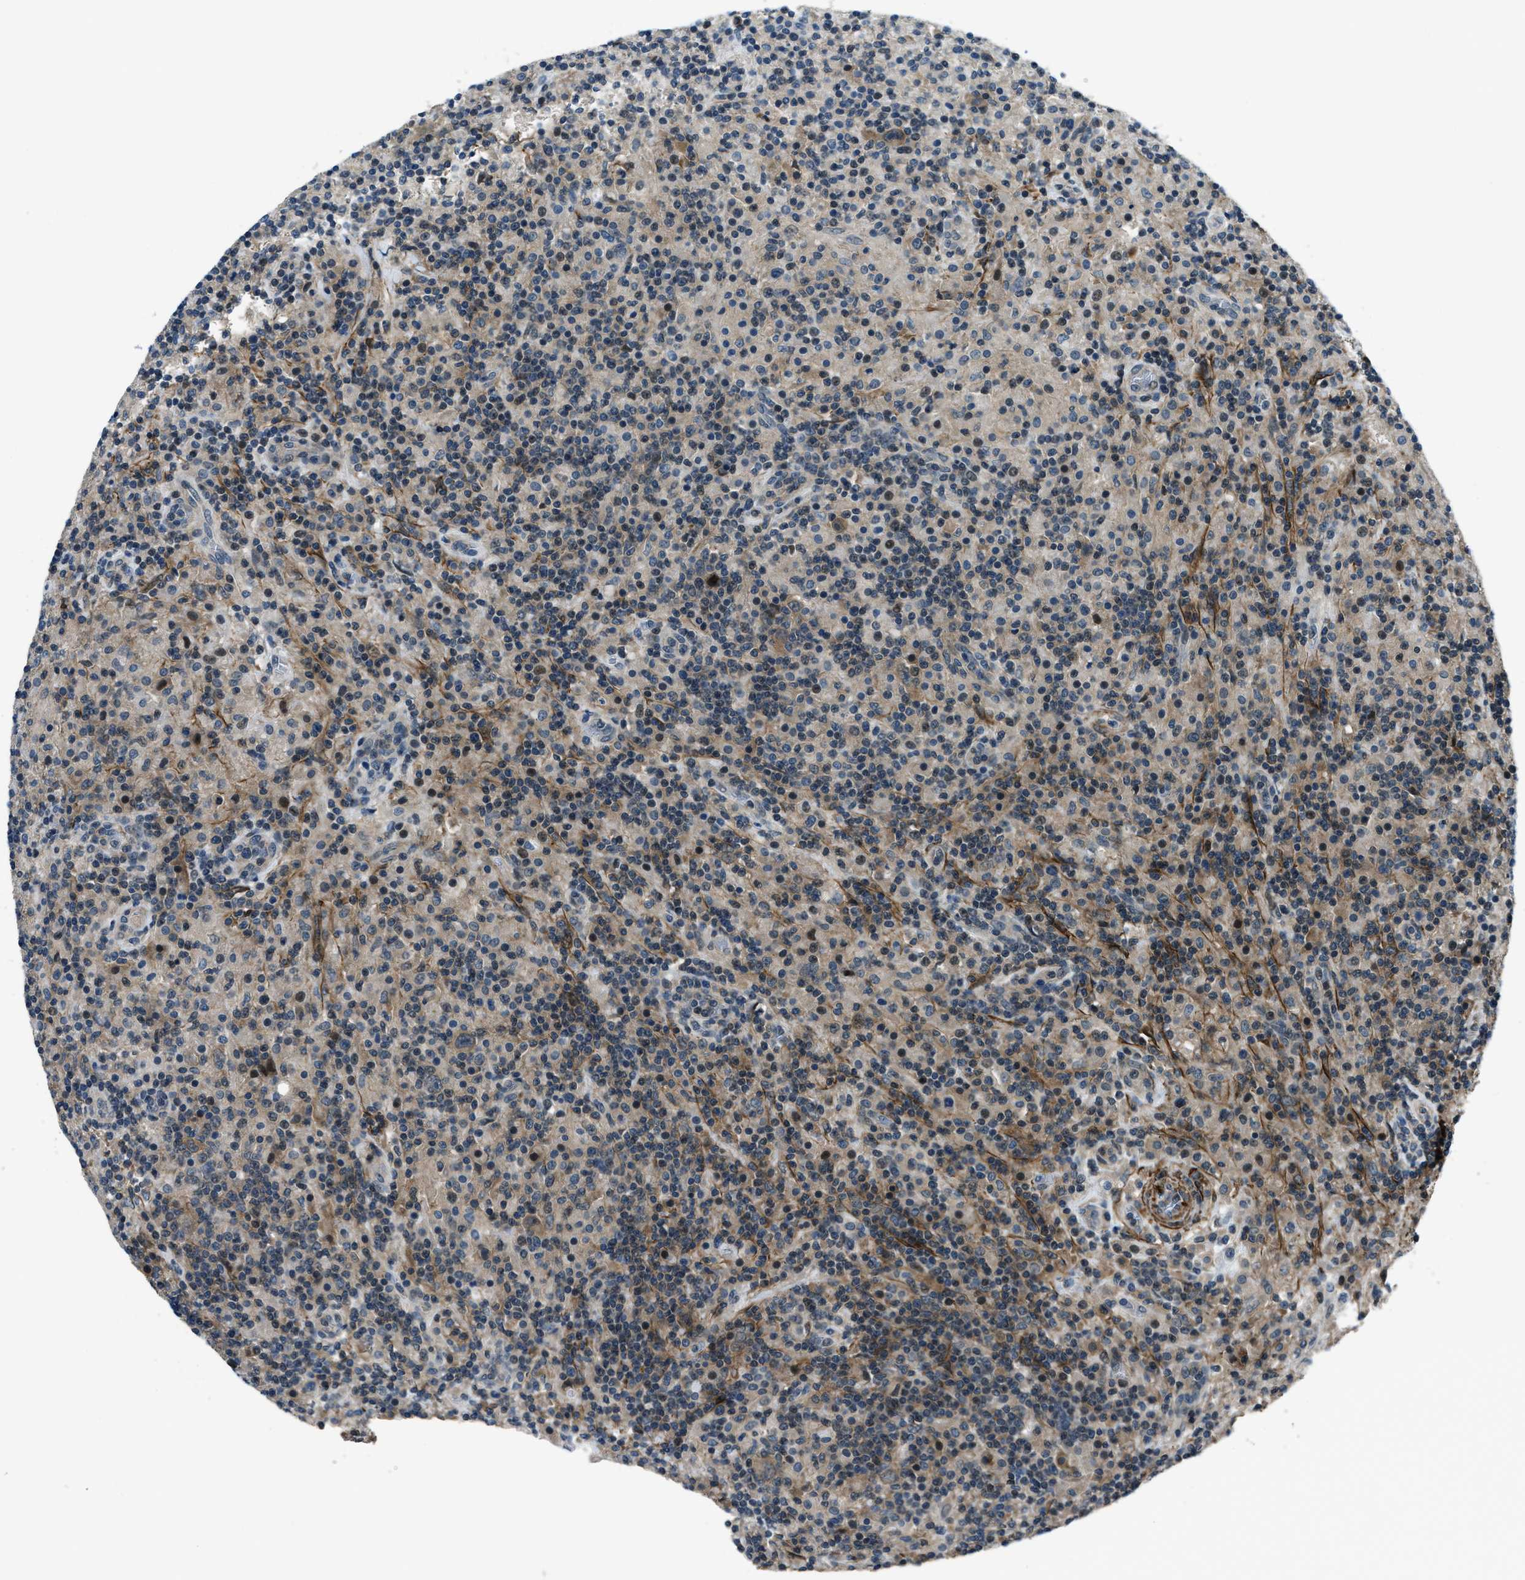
{"staining": {"intensity": "moderate", "quantity": ">75%", "location": "cytoplasmic/membranous"}, "tissue": "lymphoma", "cell_type": "Tumor cells", "image_type": "cancer", "snomed": [{"axis": "morphology", "description": "Hodgkin's disease, NOS"}, {"axis": "topography", "description": "Lymph node"}], "caption": "Moderate cytoplasmic/membranous positivity is appreciated in about >75% of tumor cells in lymphoma. (Brightfield microscopy of DAB IHC at high magnification).", "gene": "NUDCD3", "patient": {"sex": "male", "age": 70}}